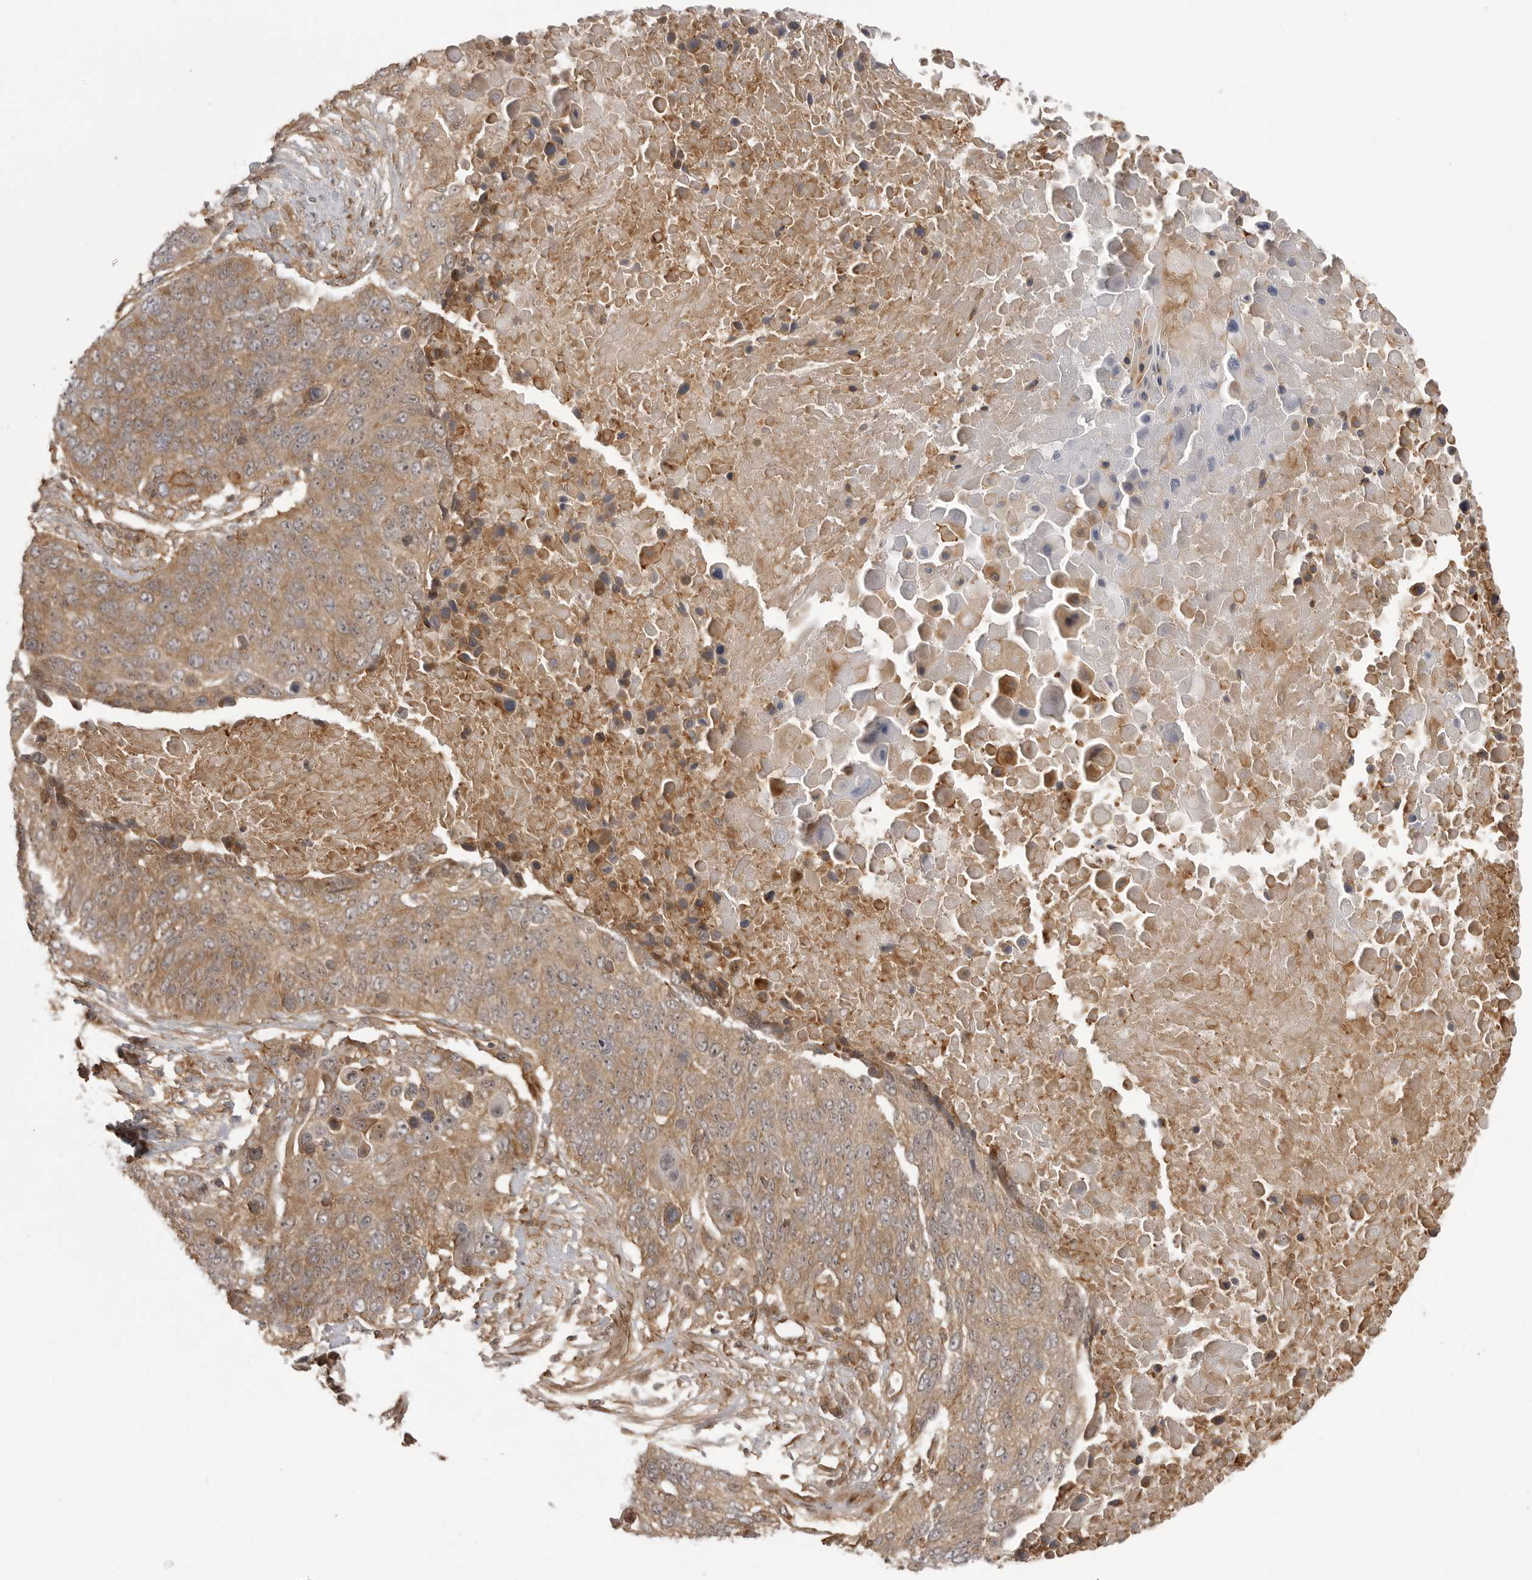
{"staining": {"intensity": "moderate", "quantity": ">75%", "location": "cytoplasmic/membranous"}, "tissue": "lung cancer", "cell_type": "Tumor cells", "image_type": "cancer", "snomed": [{"axis": "morphology", "description": "Squamous cell carcinoma, NOS"}, {"axis": "topography", "description": "Lung"}], "caption": "Moderate cytoplasmic/membranous staining is present in about >75% of tumor cells in lung cancer (squamous cell carcinoma).", "gene": "FAT3", "patient": {"sex": "male", "age": 66}}